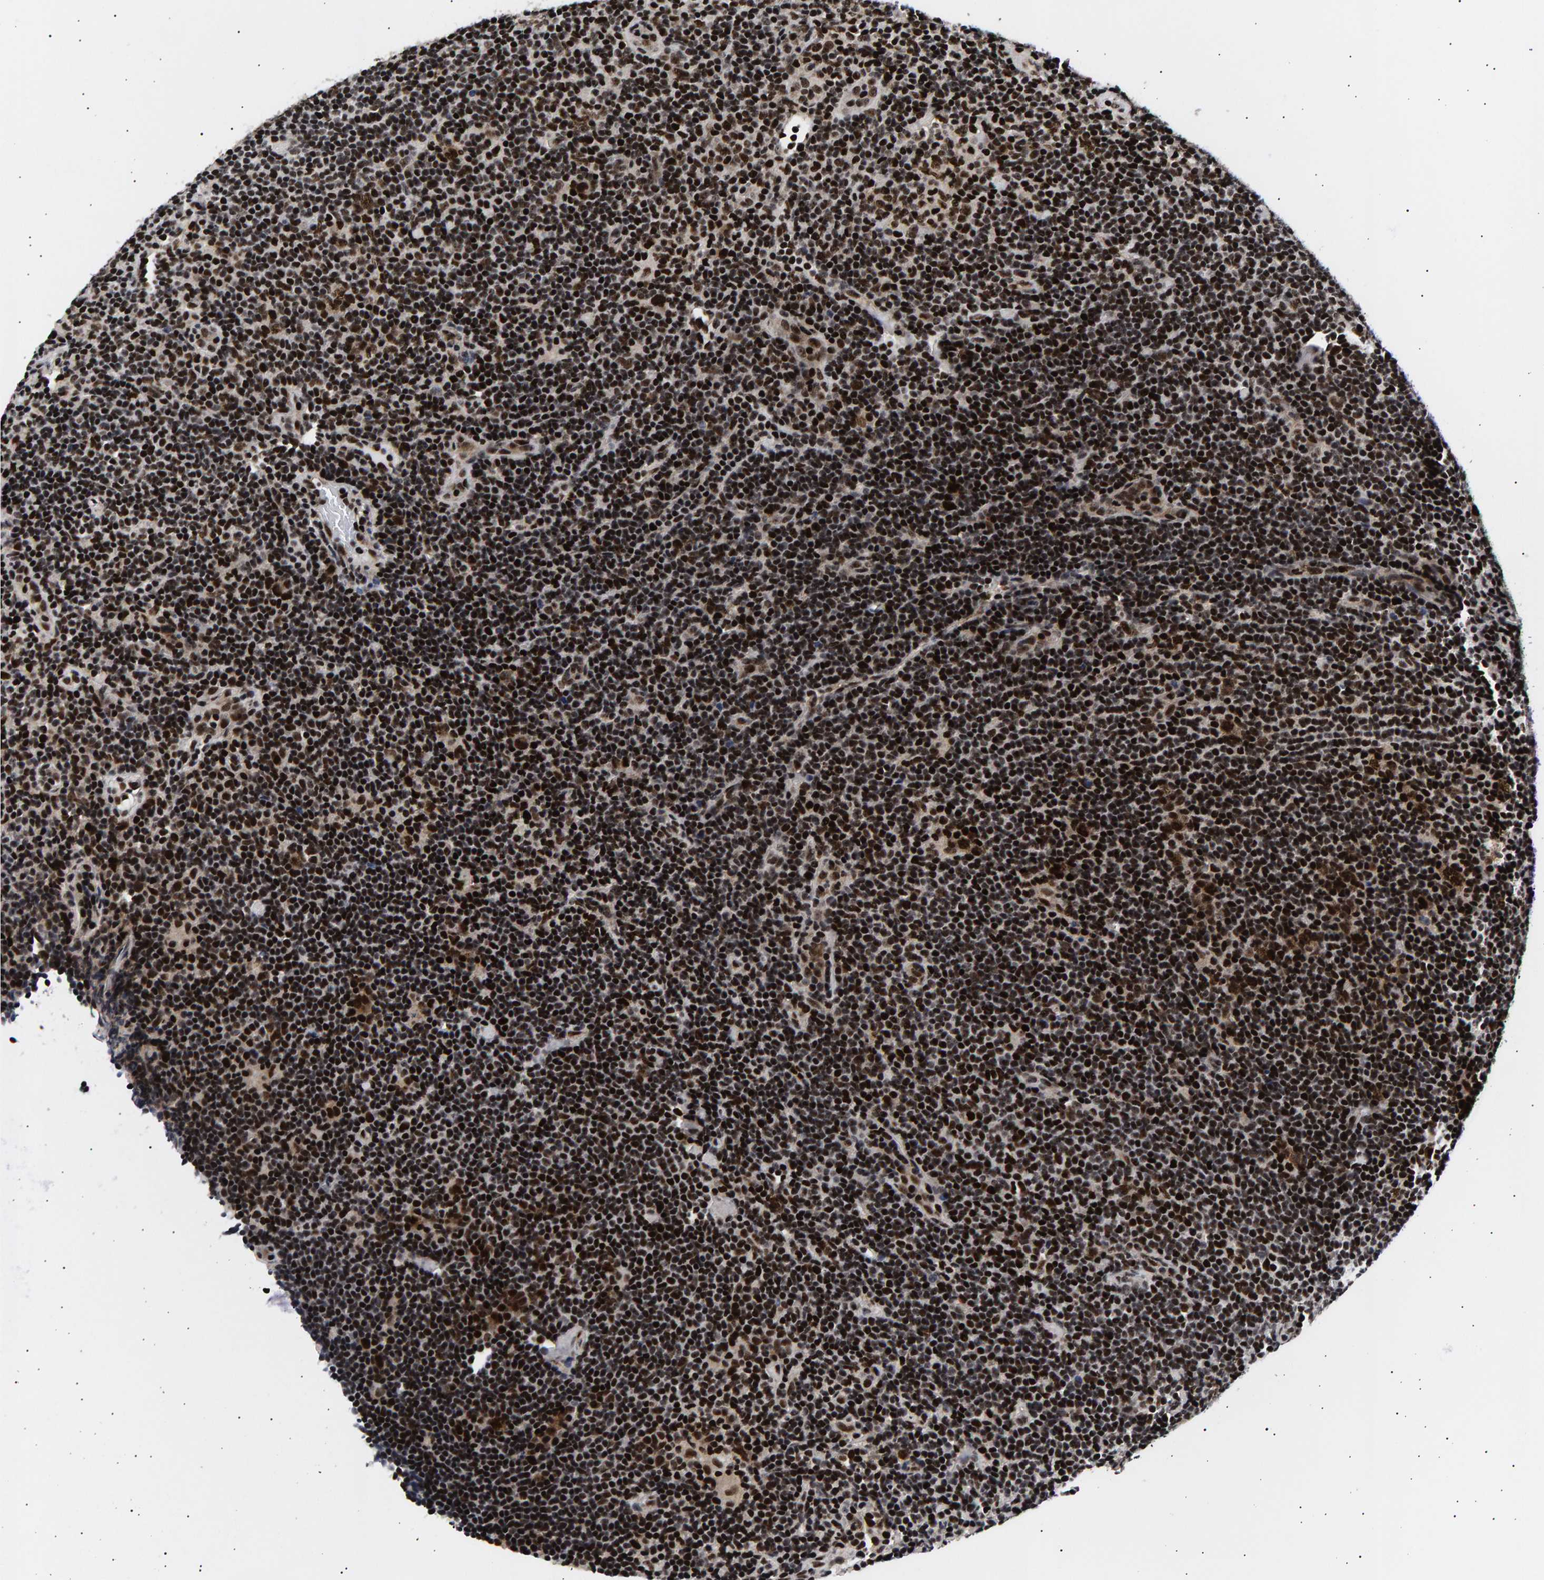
{"staining": {"intensity": "strong", "quantity": ">75%", "location": "nuclear"}, "tissue": "lymphoma", "cell_type": "Tumor cells", "image_type": "cancer", "snomed": [{"axis": "morphology", "description": "Hodgkin's disease, NOS"}, {"axis": "topography", "description": "Lymph node"}], "caption": "Immunohistochemical staining of human Hodgkin's disease demonstrates high levels of strong nuclear positivity in about >75% of tumor cells. The staining is performed using DAB brown chromogen to label protein expression. The nuclei are counter-stained blue using hematoxylin.", "gene": "ANKRD40", "patient": {"sex": "female", "age": 57}}